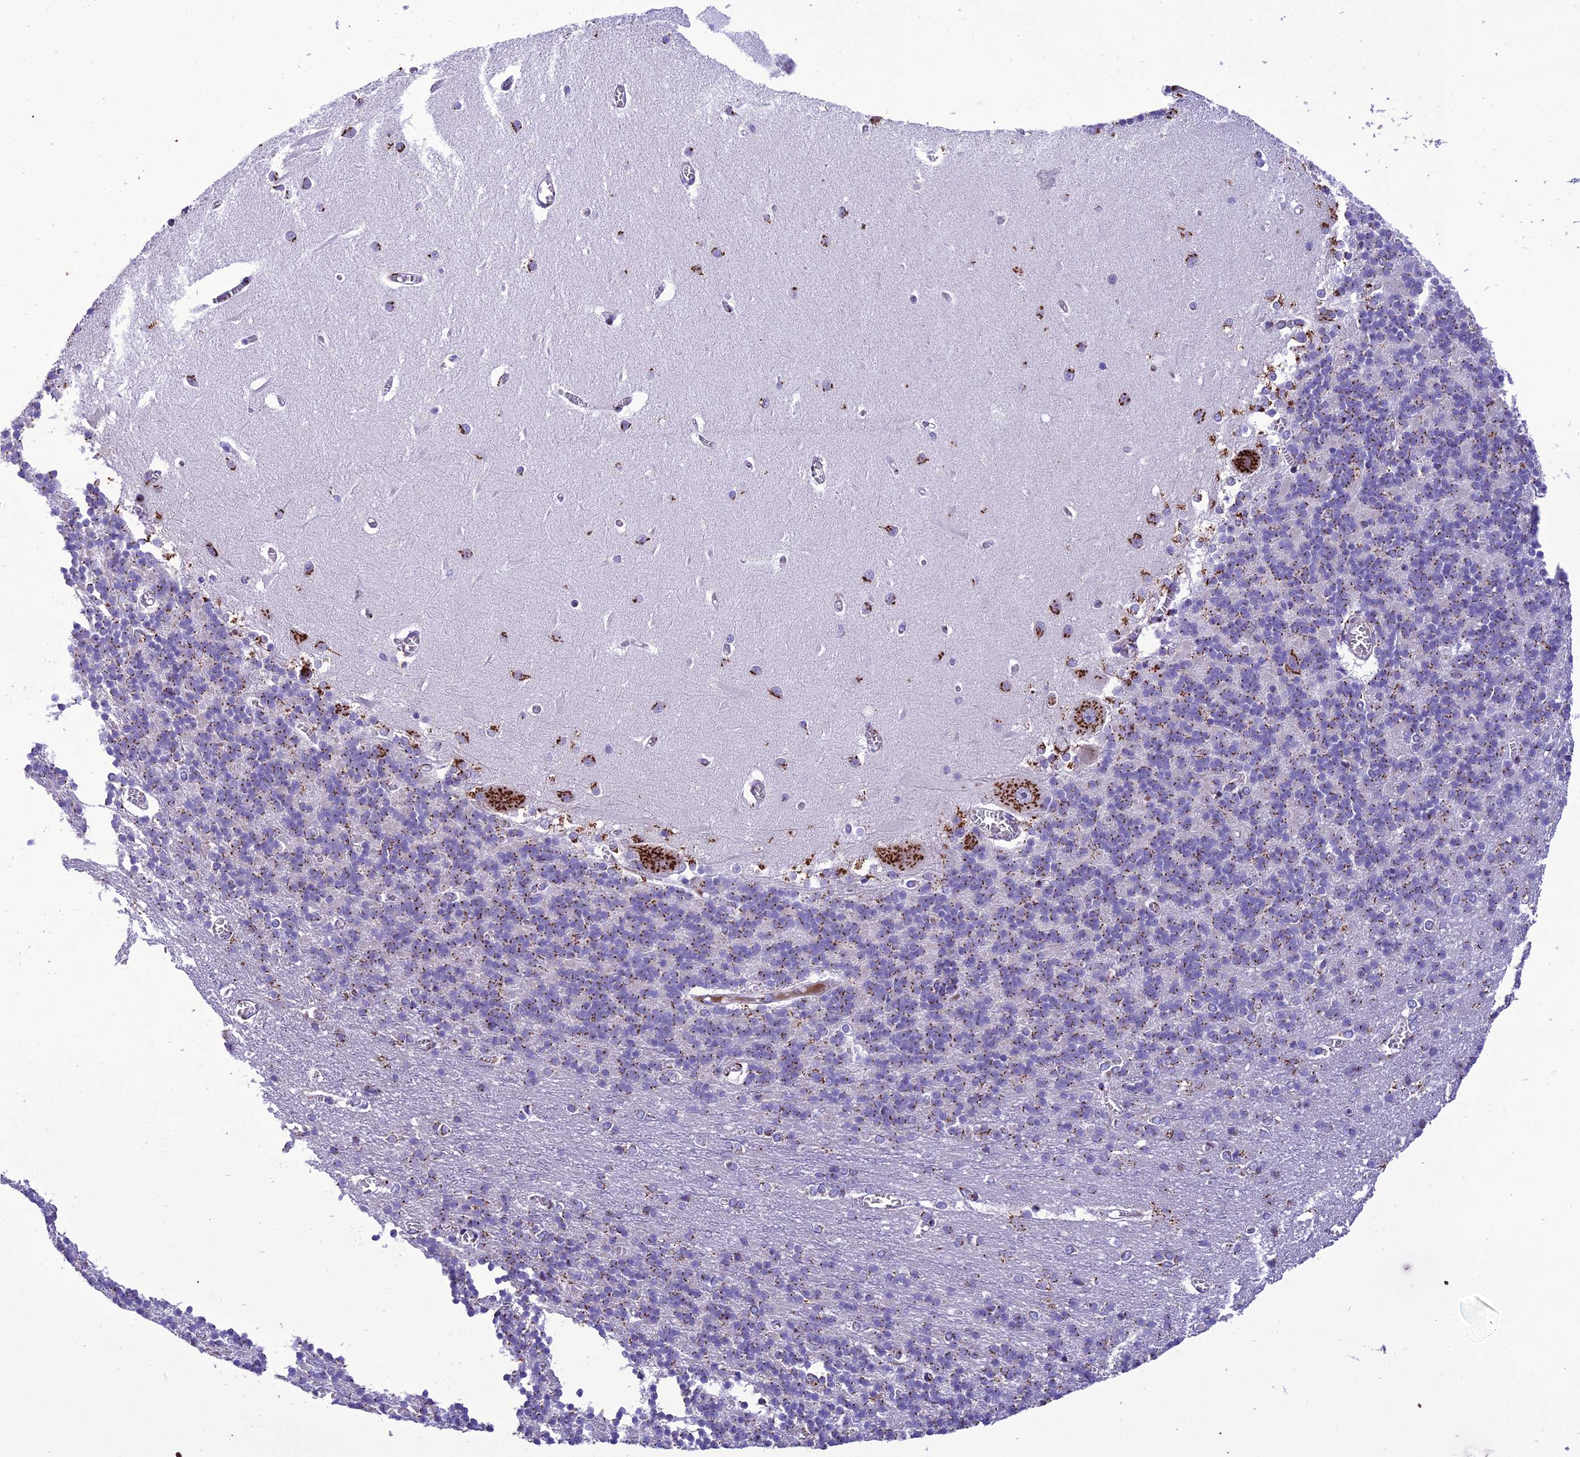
{"staining": {"intensity": "strong", "quantity": "25%-75%", "location": "cytoplasmic/membranous"}, "tissue": "cerebellum", "cell_type": "Cells in granular layer", "image_type": "normal", "snomed": [{"axis": "morphology", "description": "Normal tissue, NOS"}, {"axis": "topography", "description": "Cerebellum"}], "caption": "Protein analysis of unremarkable cerebellum reveals strong cytoplasmic/membranous staining in about 25%-75% of cells in granular layer.", "gene": "GOLM2", "patient": {"sex": "male", "age": 37}}